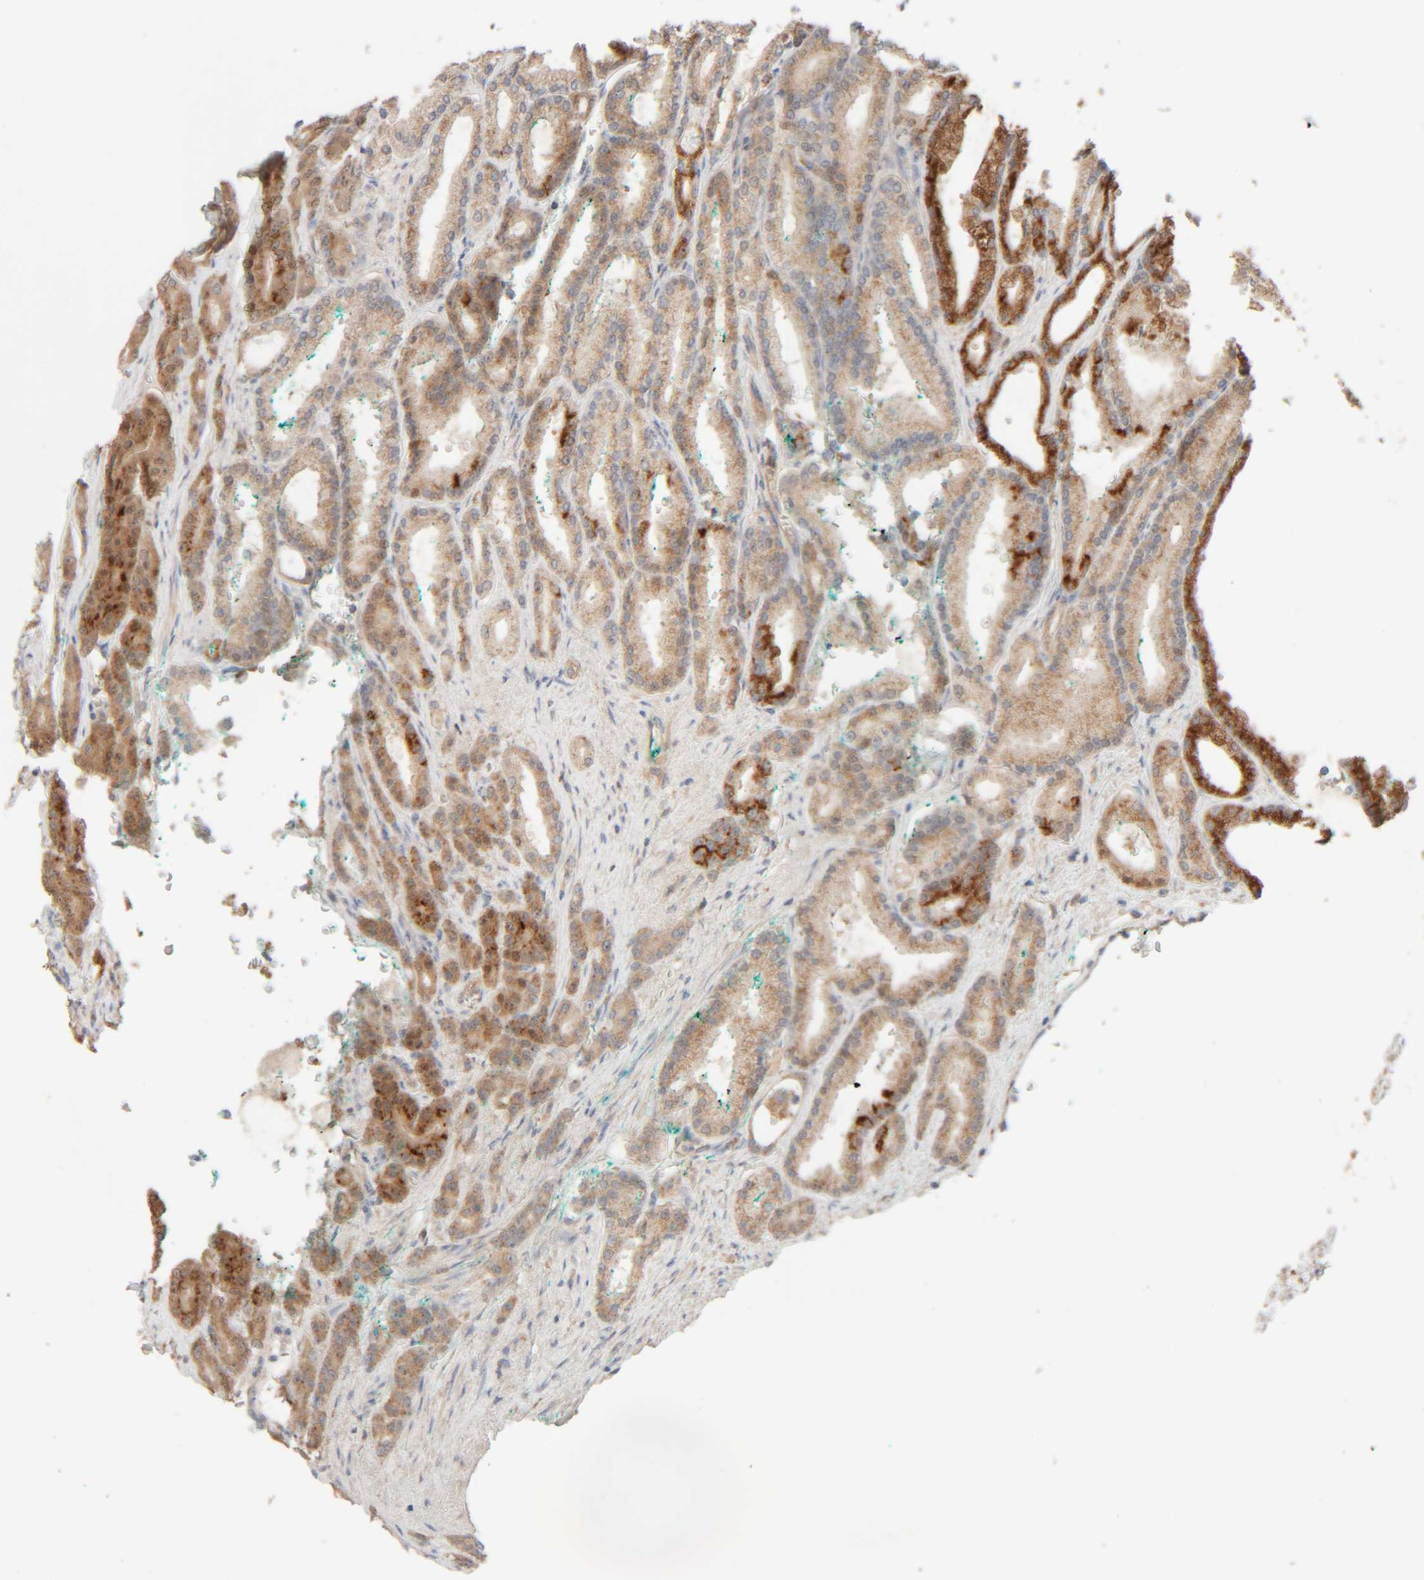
{"staining": {"intensity": "strong", "quantity": "<25%", "location": "cytoplasmic/membranous"}, "tissue": "prostate cancer", "cell_type": "Tumor cells", "image_type": "cancer", "snomed": [{"axis": "morphology", "description": "Adenocarcinoma, High grade"}, {"axis": "topography", "description": "Prostate"}], "caption": "Immunohistochemistry photomicrograph of neoplastic tissue: prostate cancer stained using immunohistochemistry (IHC) shows medium levels of strong protein expression localized specifically in the cytoplasmic/membranous of tumor cells, appearing as a cytoplasmic/membranous brown color.", "gene": "TMEM192", "patient": {"sex": "male", "age": 71}}